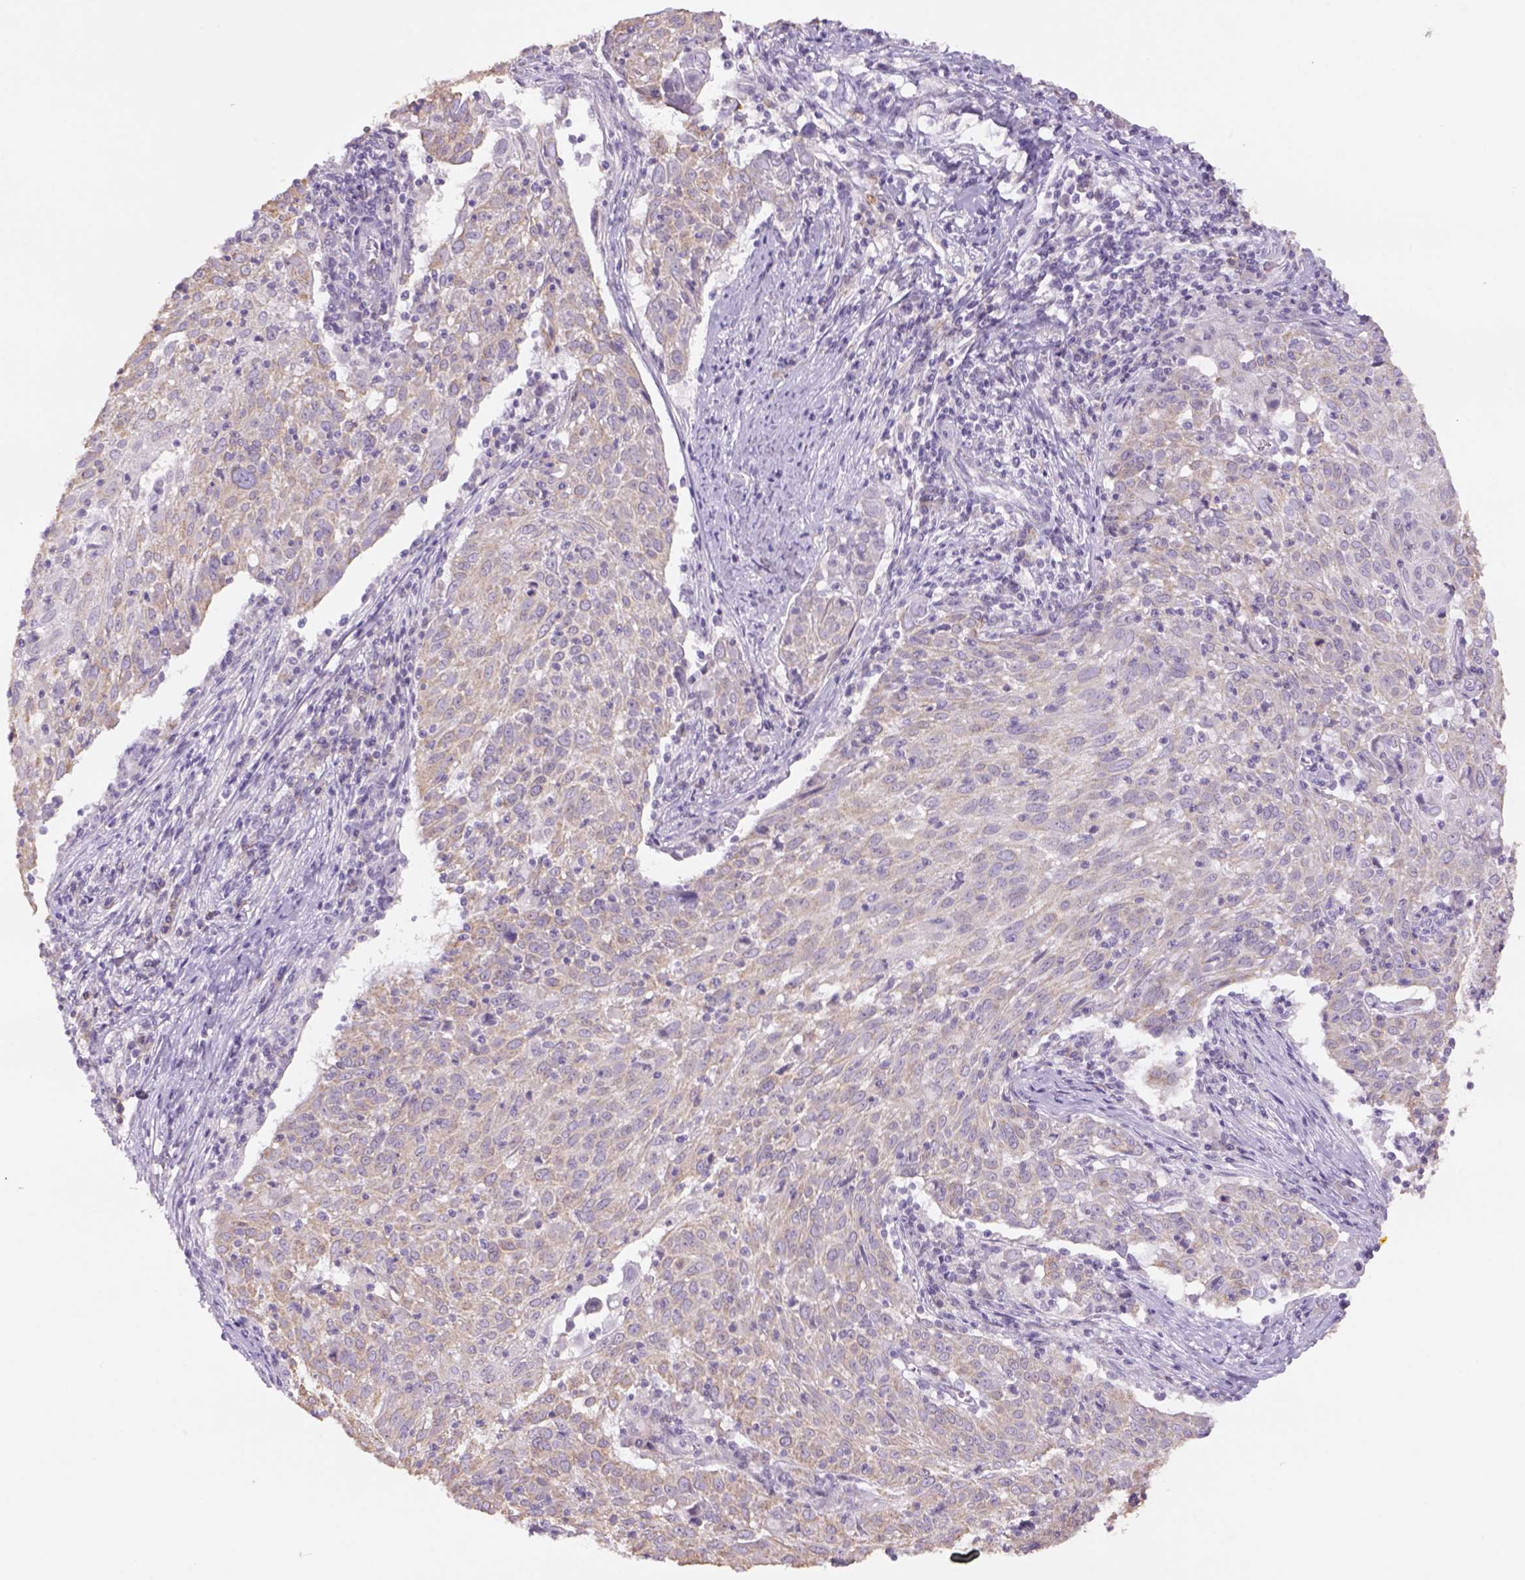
{"staining": {"intensity": "weak", "quantity": "25%-75%", "location": "cytoplasmic/membranous"}, "tissue": "cervical cancer", "cell_type": "Tumor cells", "image_type": "cancer", "snomed": [{"axis": "morphology", "description": "Squamous cell carcinoma, NOS"}, {"axis": "topography", "description": "Cervix"}], "caption": "Immunohistochemistry of human squamous cell carcinoma (cervical) exhibits low levels of weak cytoplasmic/membranous staining in about 25%-75% of tumor cells.", "gene": "NAALAD2", "patient": {"sex": "female", "age": 39}}